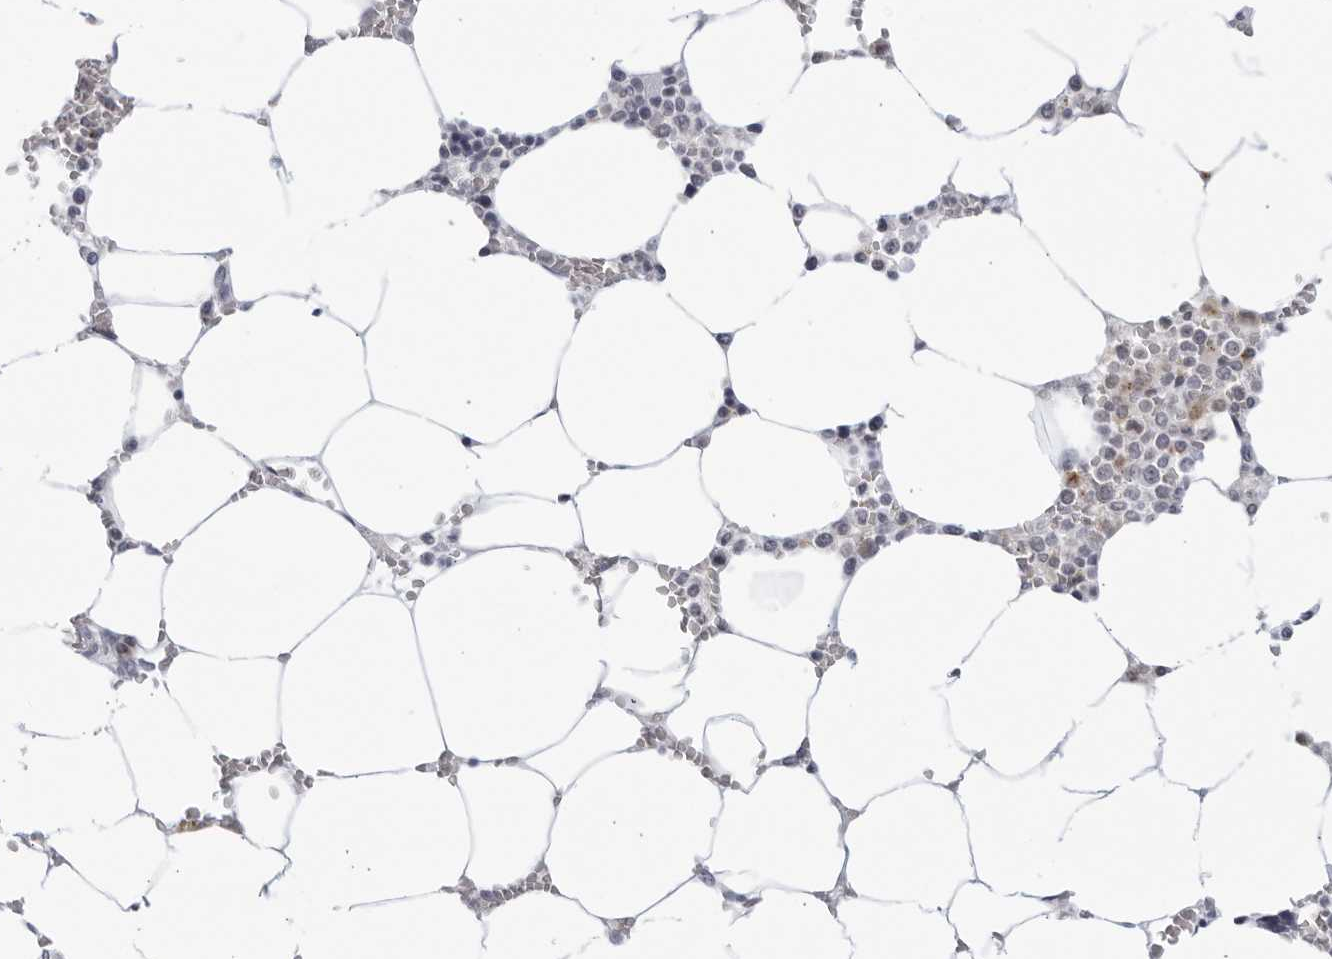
{"staining": {"intensity": "weak", "quantity": "25%-75%", "location": "cytoplasmic/membranous"}, "tissue": "bone marrow", "cell_type": "Hematopoietic cells", "image_type": "normal", "snomed": [{"axis": "morphology", "description": "Normal tissue, NOS"}, {"axis": "topography", "description": "Bone marrow"}], "caption": "Protein analysis of benign bone marrow displays weak cytoplasmic/membranous positivity in approximately 25%-75% of hematopoietic cells. Nuclei are stained in blue.", "gene": "WDTC1", "patient": {"sex": "male", "age": 70}}